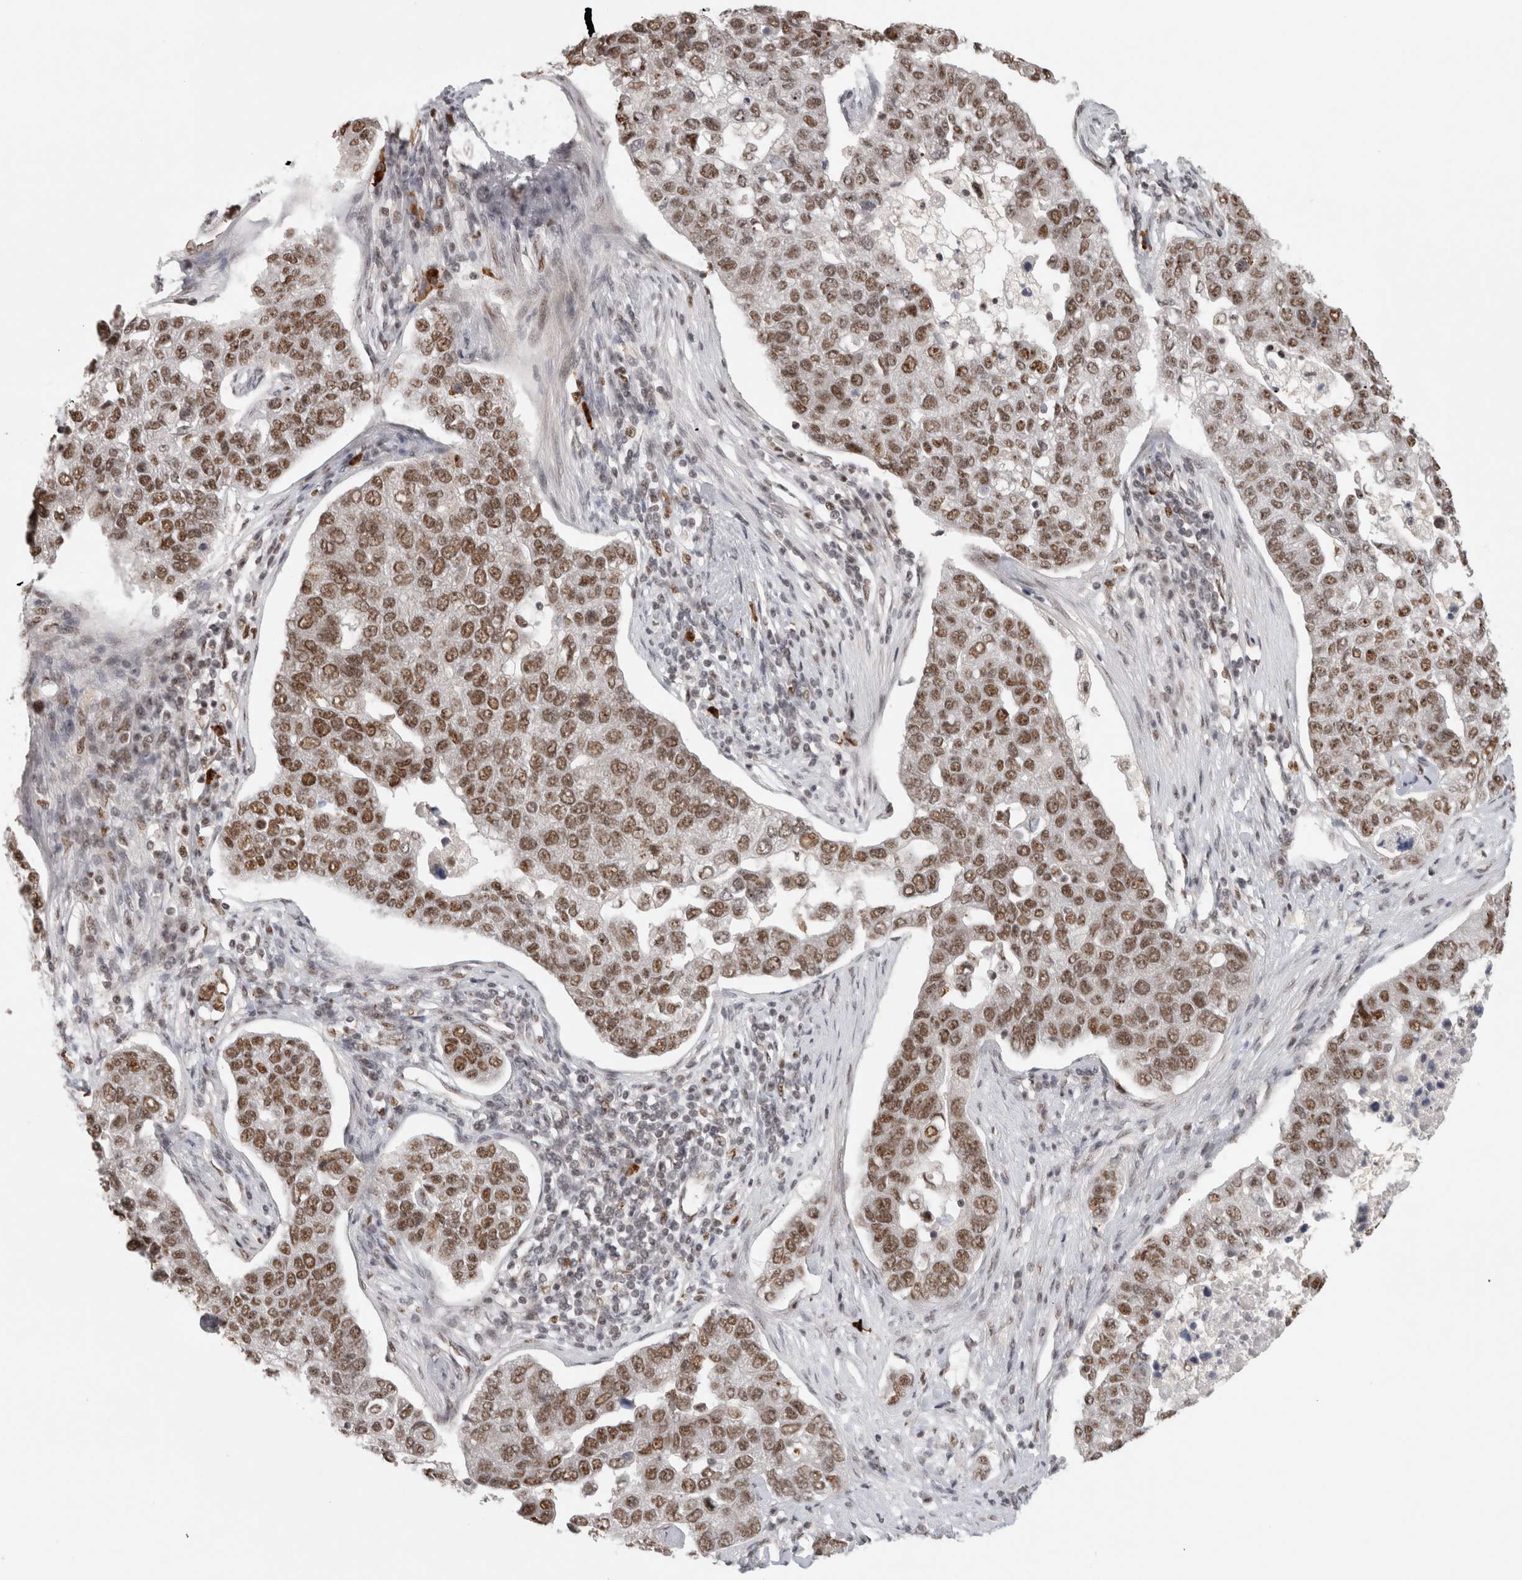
{"staining": {"intensity": "moderate", "quantity": ">75%", "location": "nuclear"}, "tissue": "pancreatic cancer", "cell_type": "Tumor cells", "image_type": "cancer", "snomed": [{"axis": "morphology", "description": "Adenocarcinoma, NOS"}, {"axis": "topography", "description": "Pancreas"}], "caption": "A brown stain labels moderate nuclear staining of a protein in human pancreatic adenocarcinoma tumor cells.", "gene": "EBNA1BP2", "patient": {"sex": "female", "age": 61}}